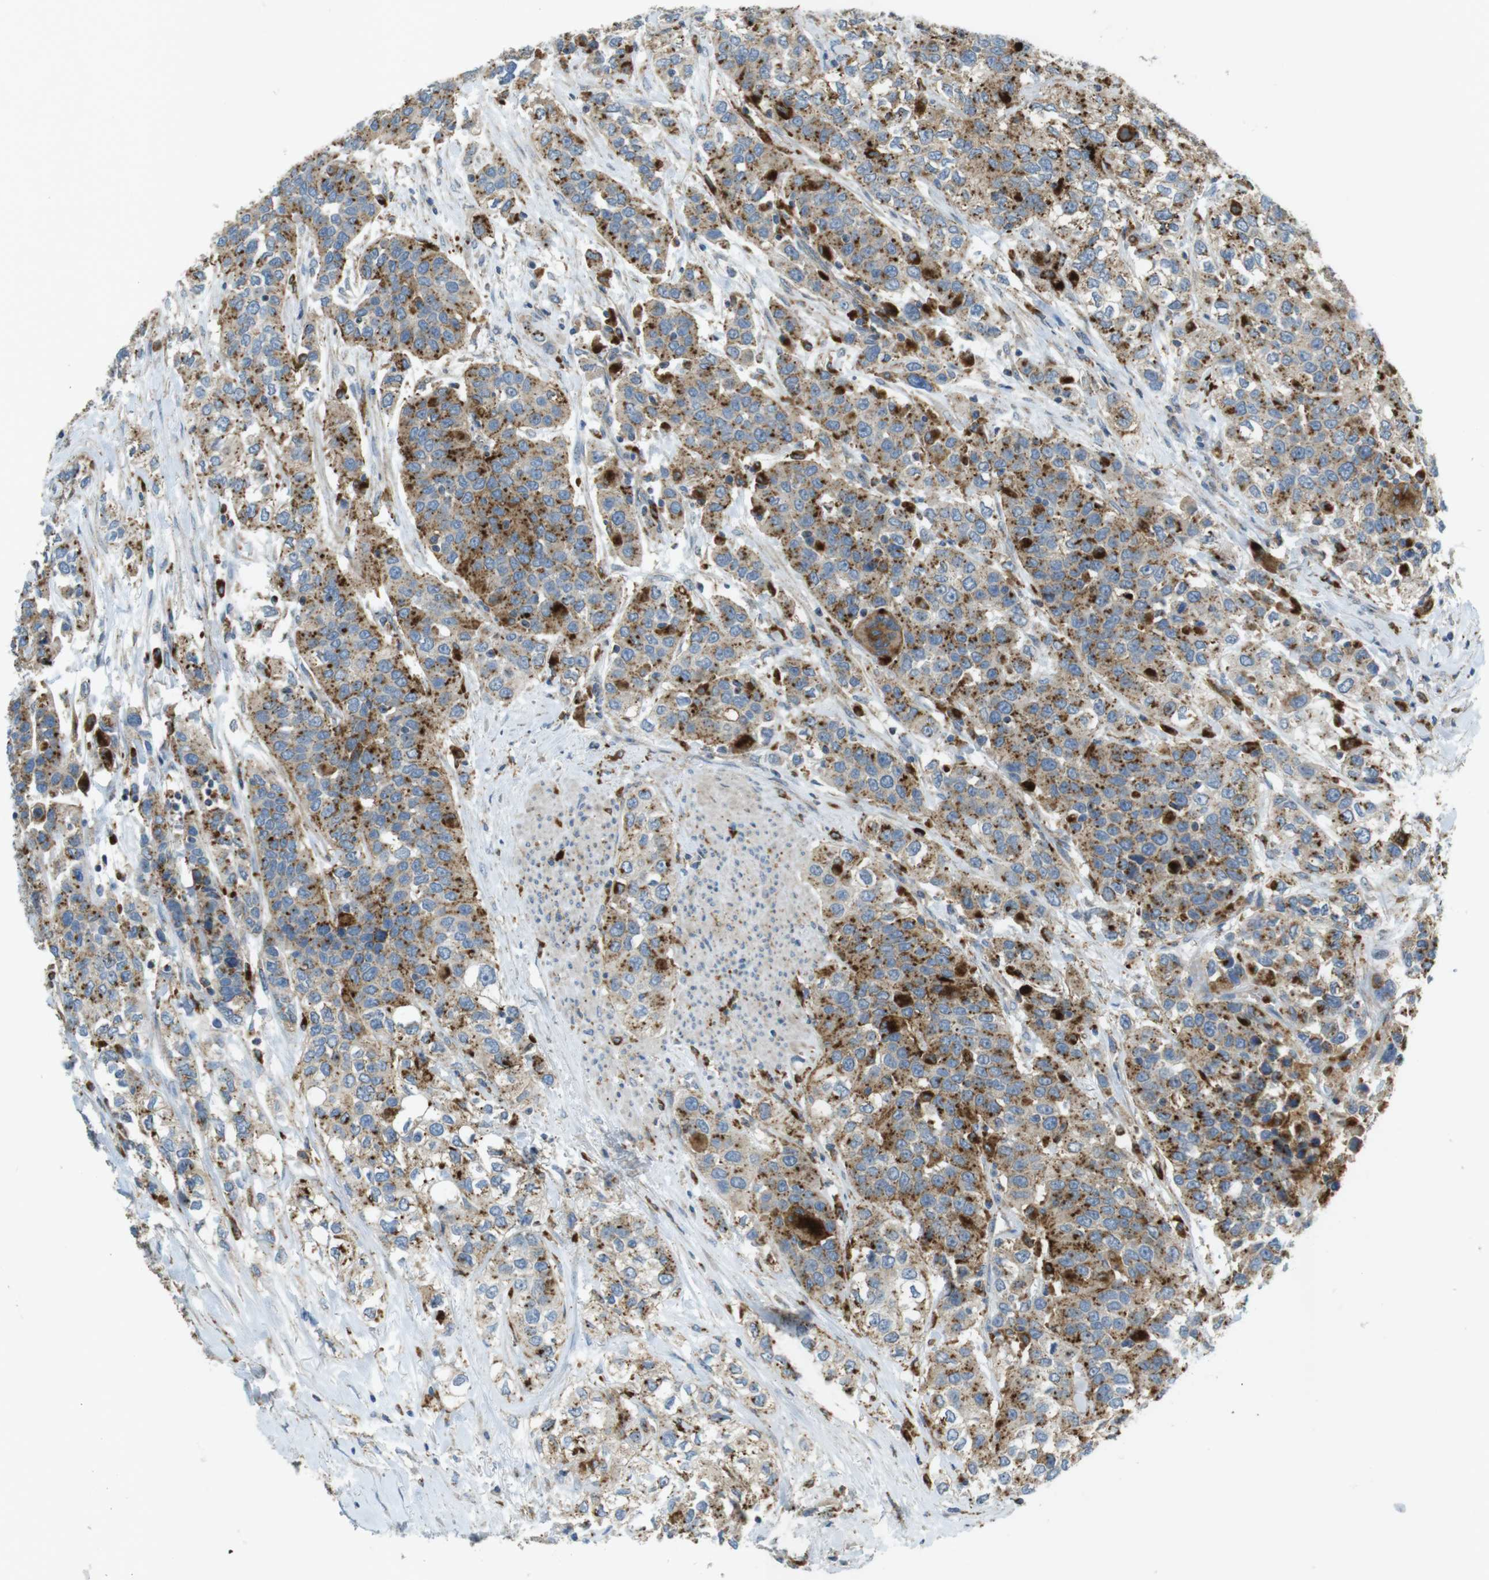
{"staining": {"intensity": "moderate", "quantity": ">75%", "location": "cytoplasmic/membranous"}, "tissue": "urothelial cancer", "cell_type": "Tumor cells", "image_type": "cancer", "snomed": [{"axis": "morphology", "description": "Urothelial carcinoma, High grade"}, {"axis": "topography", "description": "Urinary bladder"}], "caption": "Tumor cells display medium levels of moderate cytoplasmic/membranous positivity in approximately >75% of cells in human urothelial carcinoma (high-grade). Nuclei are stained in blue.", "gene": "LAMP1", "patient": {"sex": "female", "age": 80}}